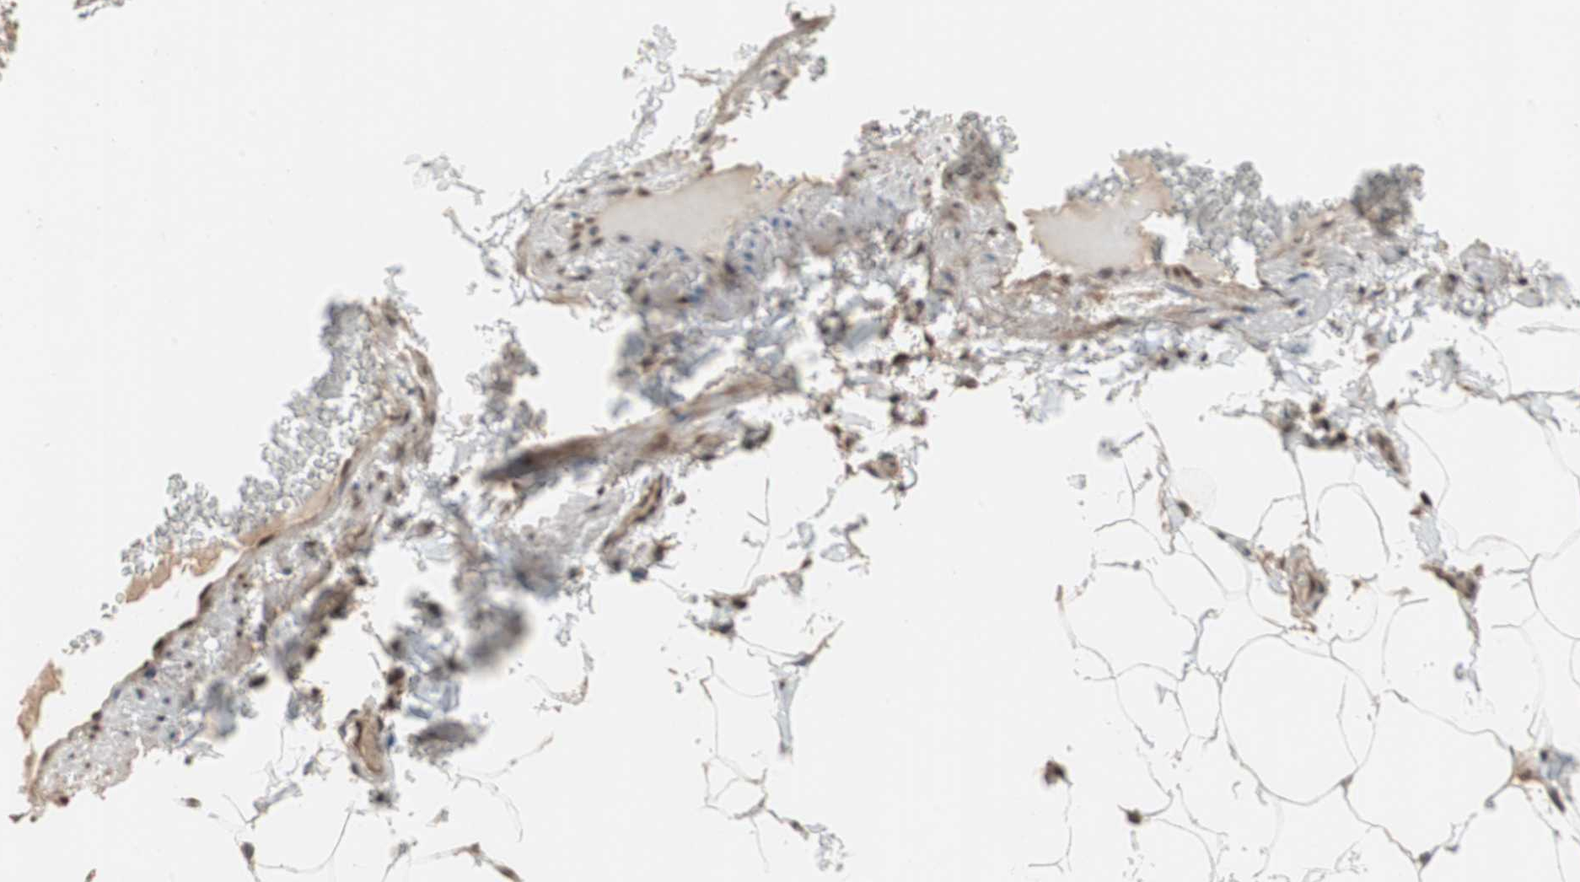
{"staining": {"intensity": "moderate", "quantity": ">75%", "location": "cytoplasmic/membranous"}, "tissue": "adipose tissue", "cell_type": "Adipocytes", "image_type": "normal", "snomed": [{"axis": "morphology", "description": "Normal tissue, NOS"}, {"axis": "topography", "description": "Vascular tissue"}], "caption": "Adipocytes display medium levels of moderate cytoplasmic/membranous positivity in approximately >75% of cells in normal human adipose tissue.", "gene": "GART", "patient": {"sex": "male", "age": 41}}